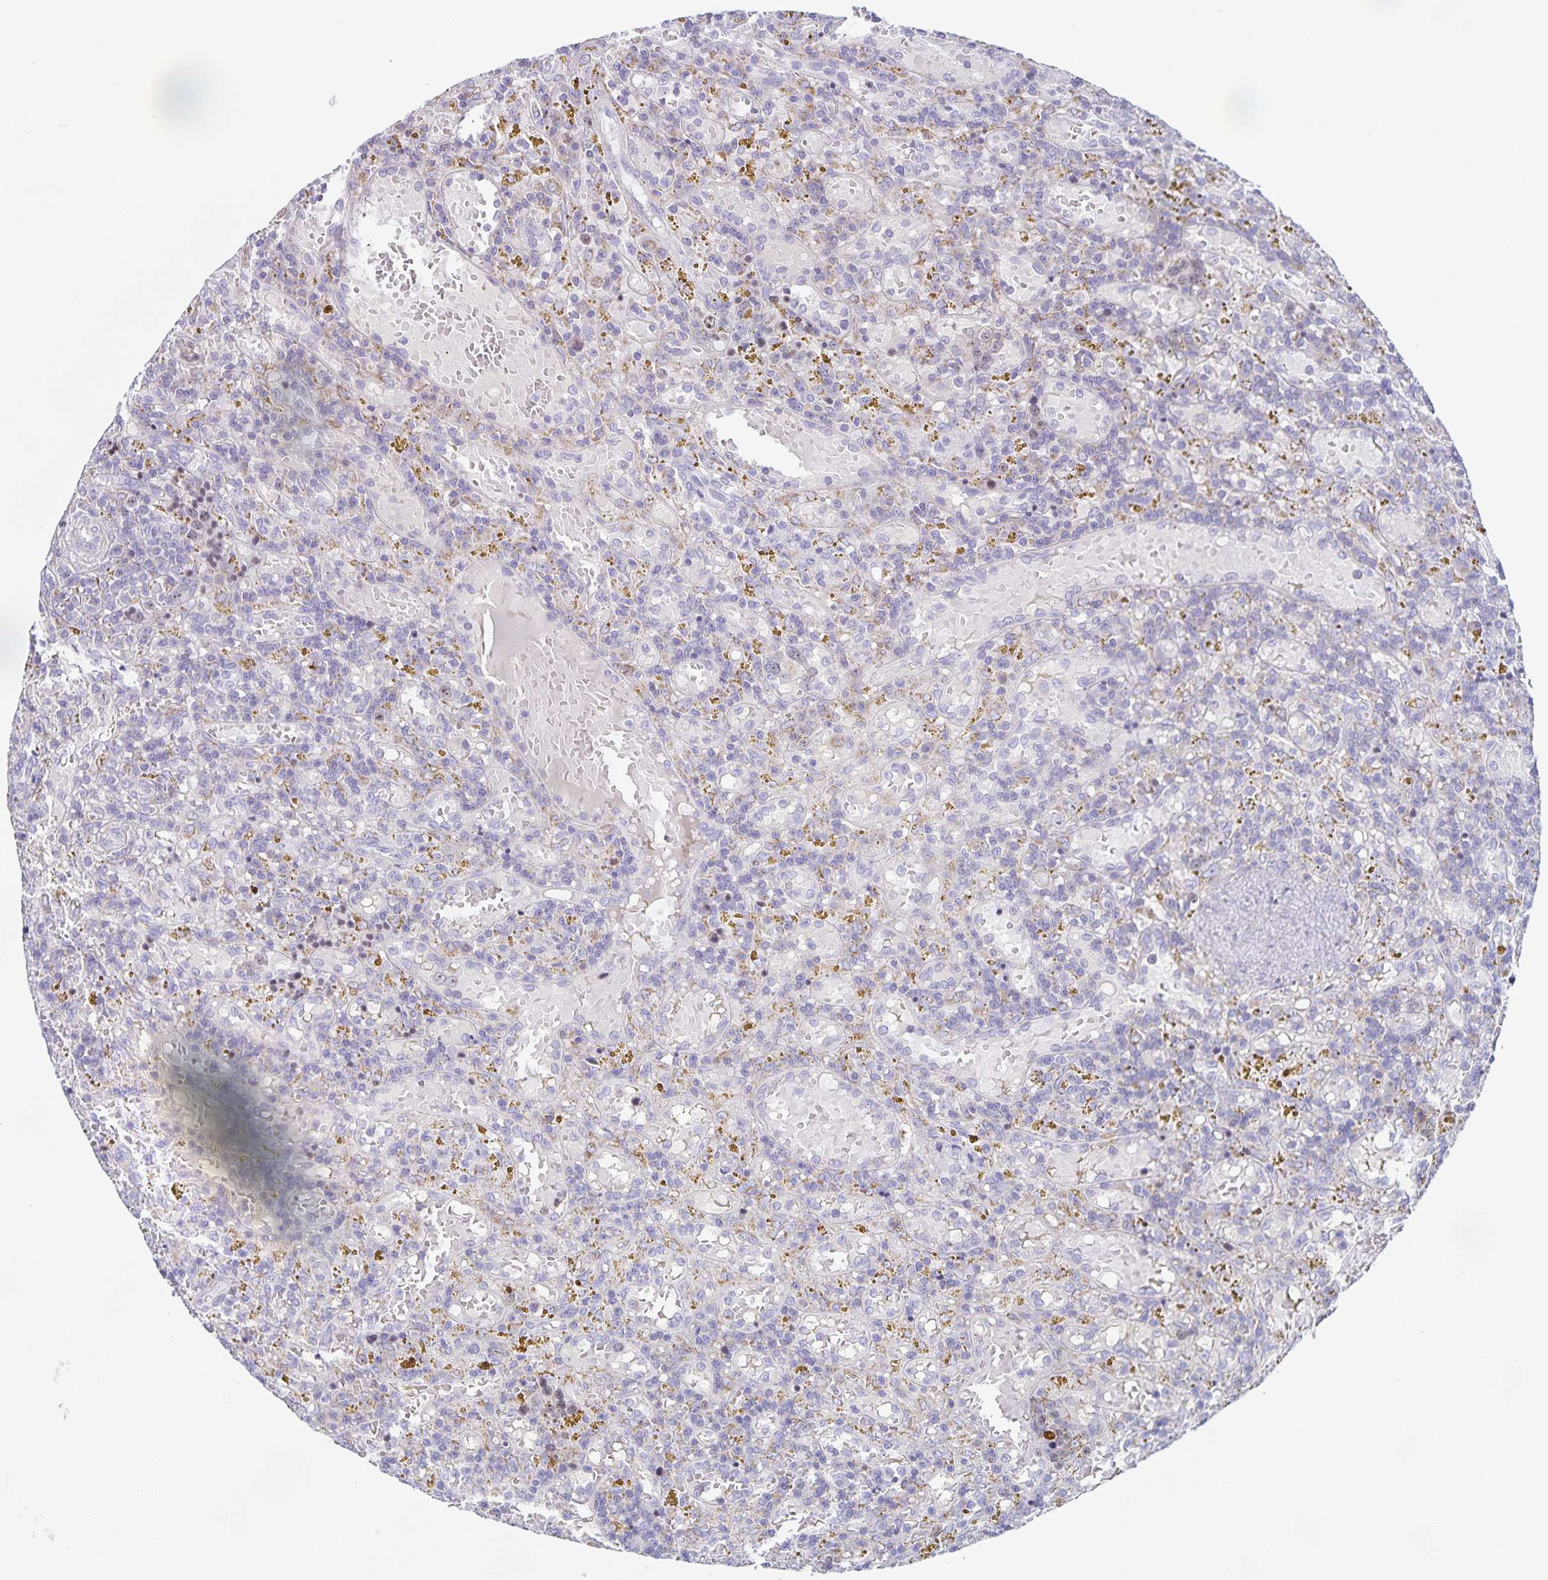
{"staining": {"intensity": "negative", "quantity": "none", "location": "none"}, "tissue": "lymphoma", "cell_type": "Tumor cells", "image_type": "cancer", "snomed": [{"axis": "morphology", "description": "Malignant lymphoma, non-Hodgkin's type, Low grade"}, {"axis": "topography", "description": "Spleen"}], "caption": "Immunohistochemical staining of human lymphoma demonstrates no significant positivity in tumor cells.", "gene": "CENPH", "patient": {"sex": "female", "age": 65}}